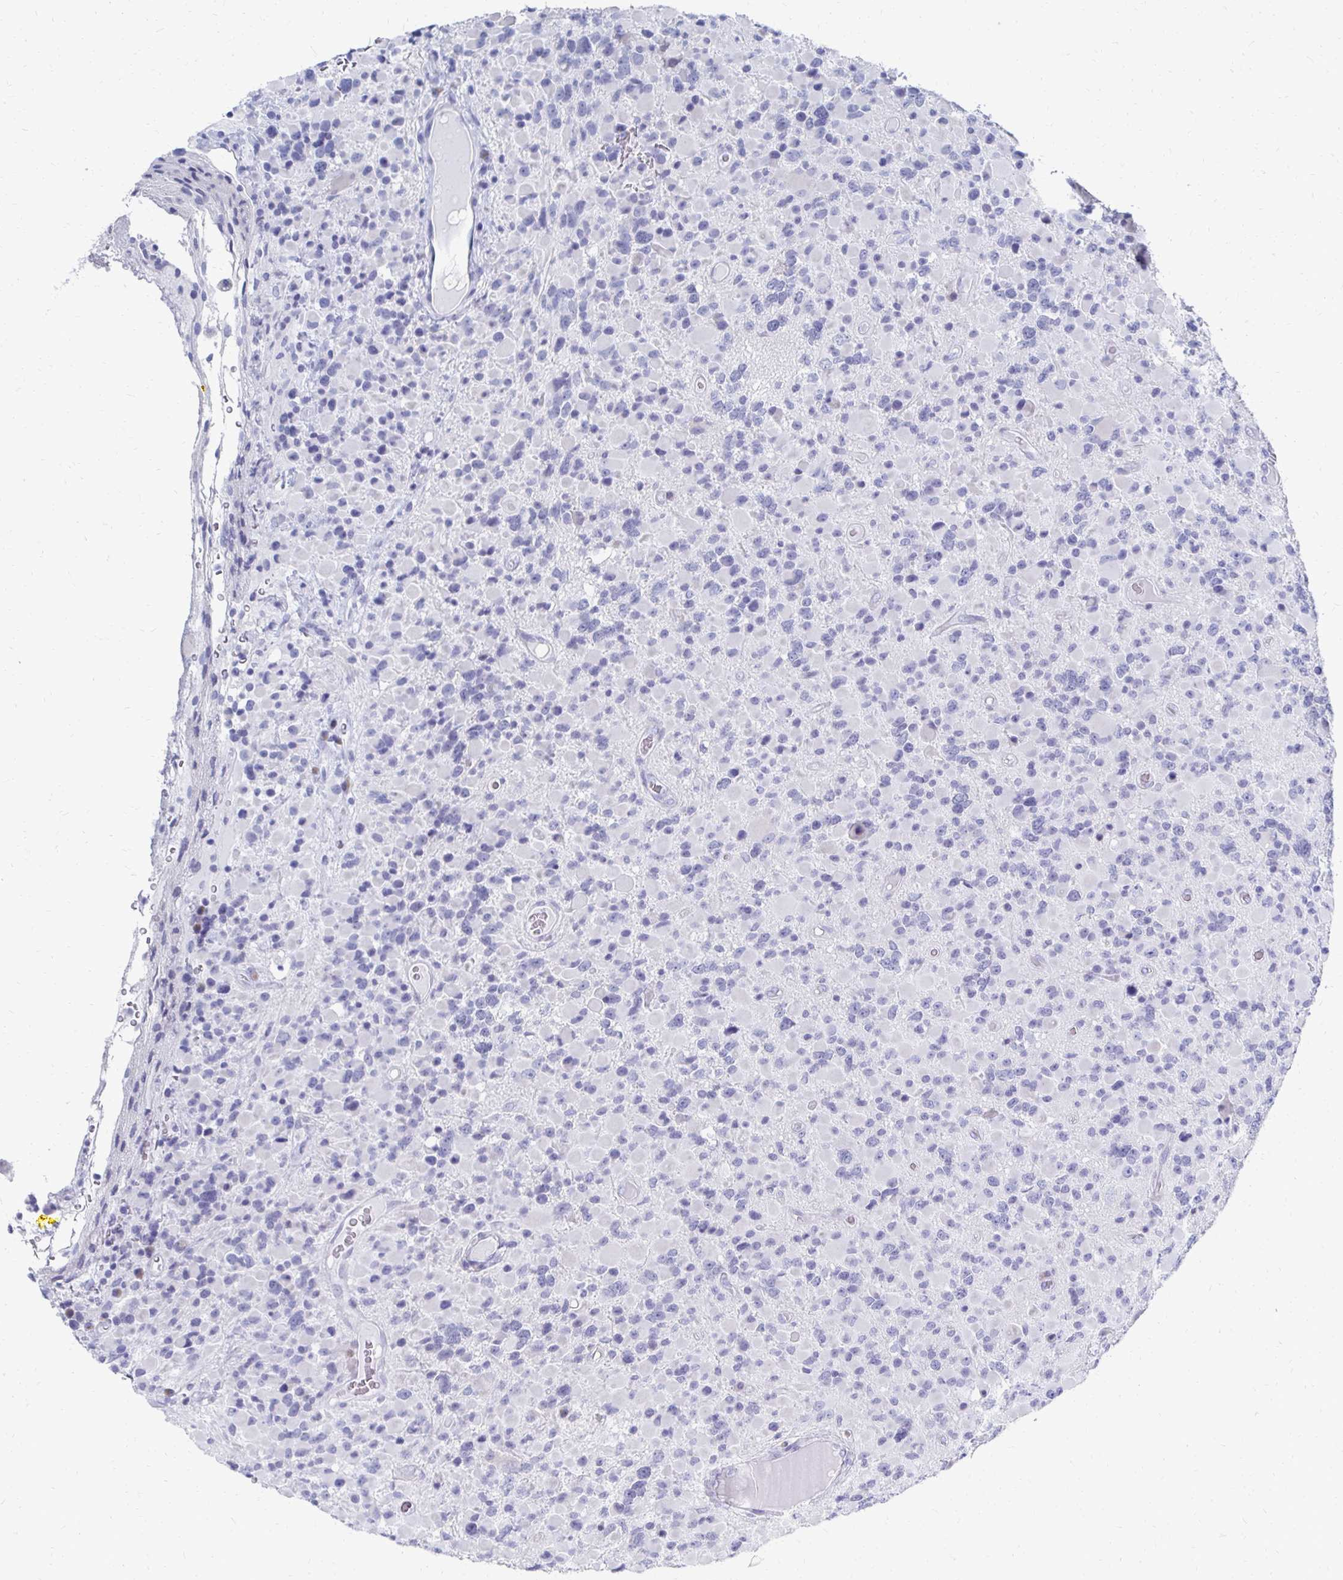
{"staining": {"intensity": "negative", "quantity": "none", "location": "none"}, "tissue": "glioma", "cell_type": "Tumor cells", "image_type": "cancer", "snomed": [{"axis": "morphology", "description": "Glioma, malignant, High grade"}, {"axis": "topography", "description": "Brain"}], "caption": "The immunohistochemistry (IHC) photomicrograph has no significant positivity in tumor cells of glioma tissue. (IHC, brightfield microscopy, high magnification).", "gene": "SYCP3", "patient": {"sex": "female", "age": 40}}